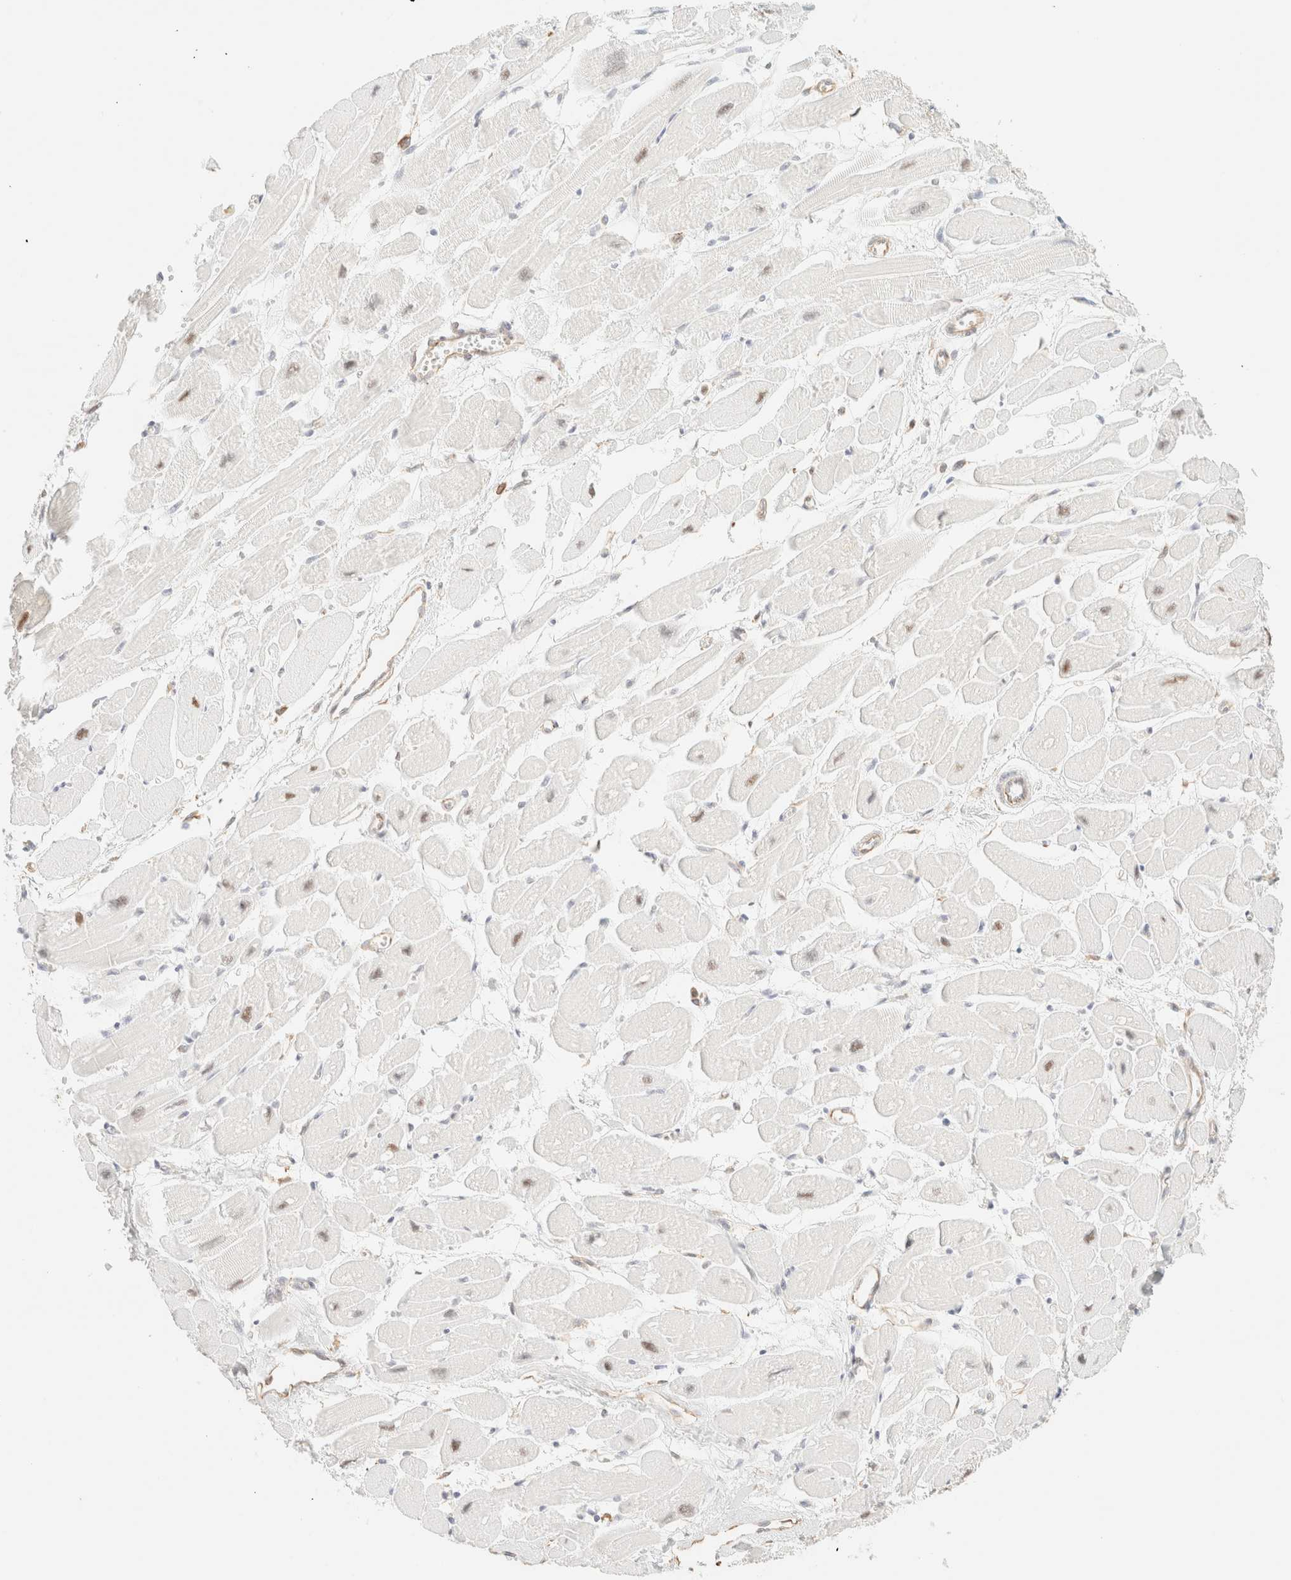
{"staining": {"intensity": "weak", "quantity": "<25%", "location": "nuclear"}, "tissue": "heart muscle", "cell_type": "Cardiomyocytes", "image_type": "normal", "snomed": [{"axis": "morphology", "description": "Normal tissue, NOS"}, {"axis": "topography", "description": "Heart"}], "caption": "The histopathology image displays no significant expression in cardiomyocytes of heart muscle. (DAB immunohistochemistry (IHC), high magnification).", "gene": "ZSCAN18", "patient": {"sex": "female", "age": 54}}